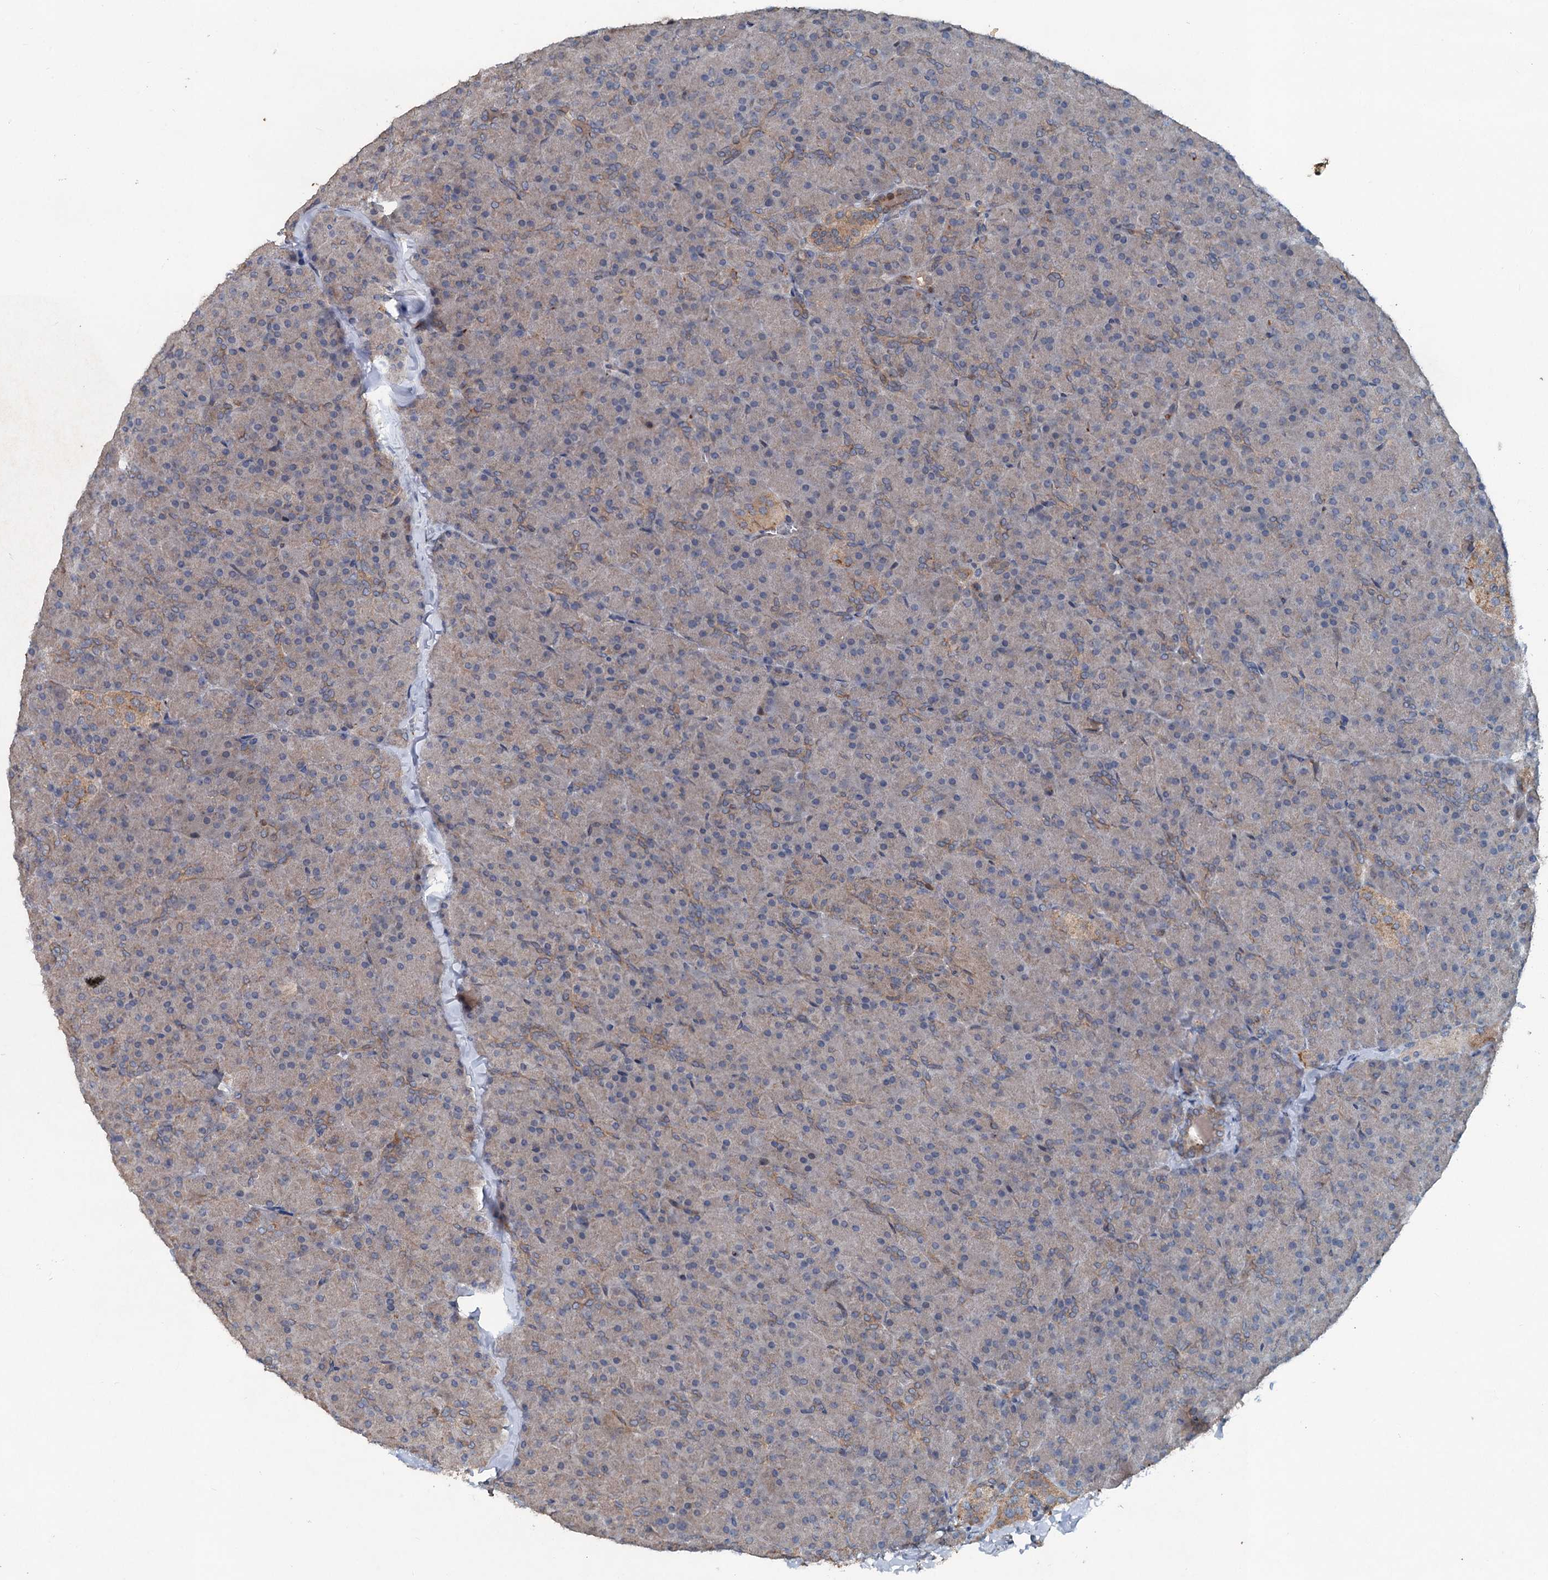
{"staining": {"intensity": "moderate", "quantity": "25%-75%", "location": "cytoplasmic/membranous"}, "tissue": "pancreas", "cell_type": "Exocrine glandular cells", "image_type": "normal", "snomed": [{"axis": "morphology", "description": "Normal tissue, NOS"}, {"axis": "topography", "description": "Pancreas"}], "caption": "Protein staining displays moderate cytoplasmic/membranous expression in about 25%-75% of exocrine glandular cells in unremarkable pancreas. (DAB IHC with brightfield microscopy, high magnification).", "gene": "TAPBPL", "patient": {"sex": "male", "age": 36}}